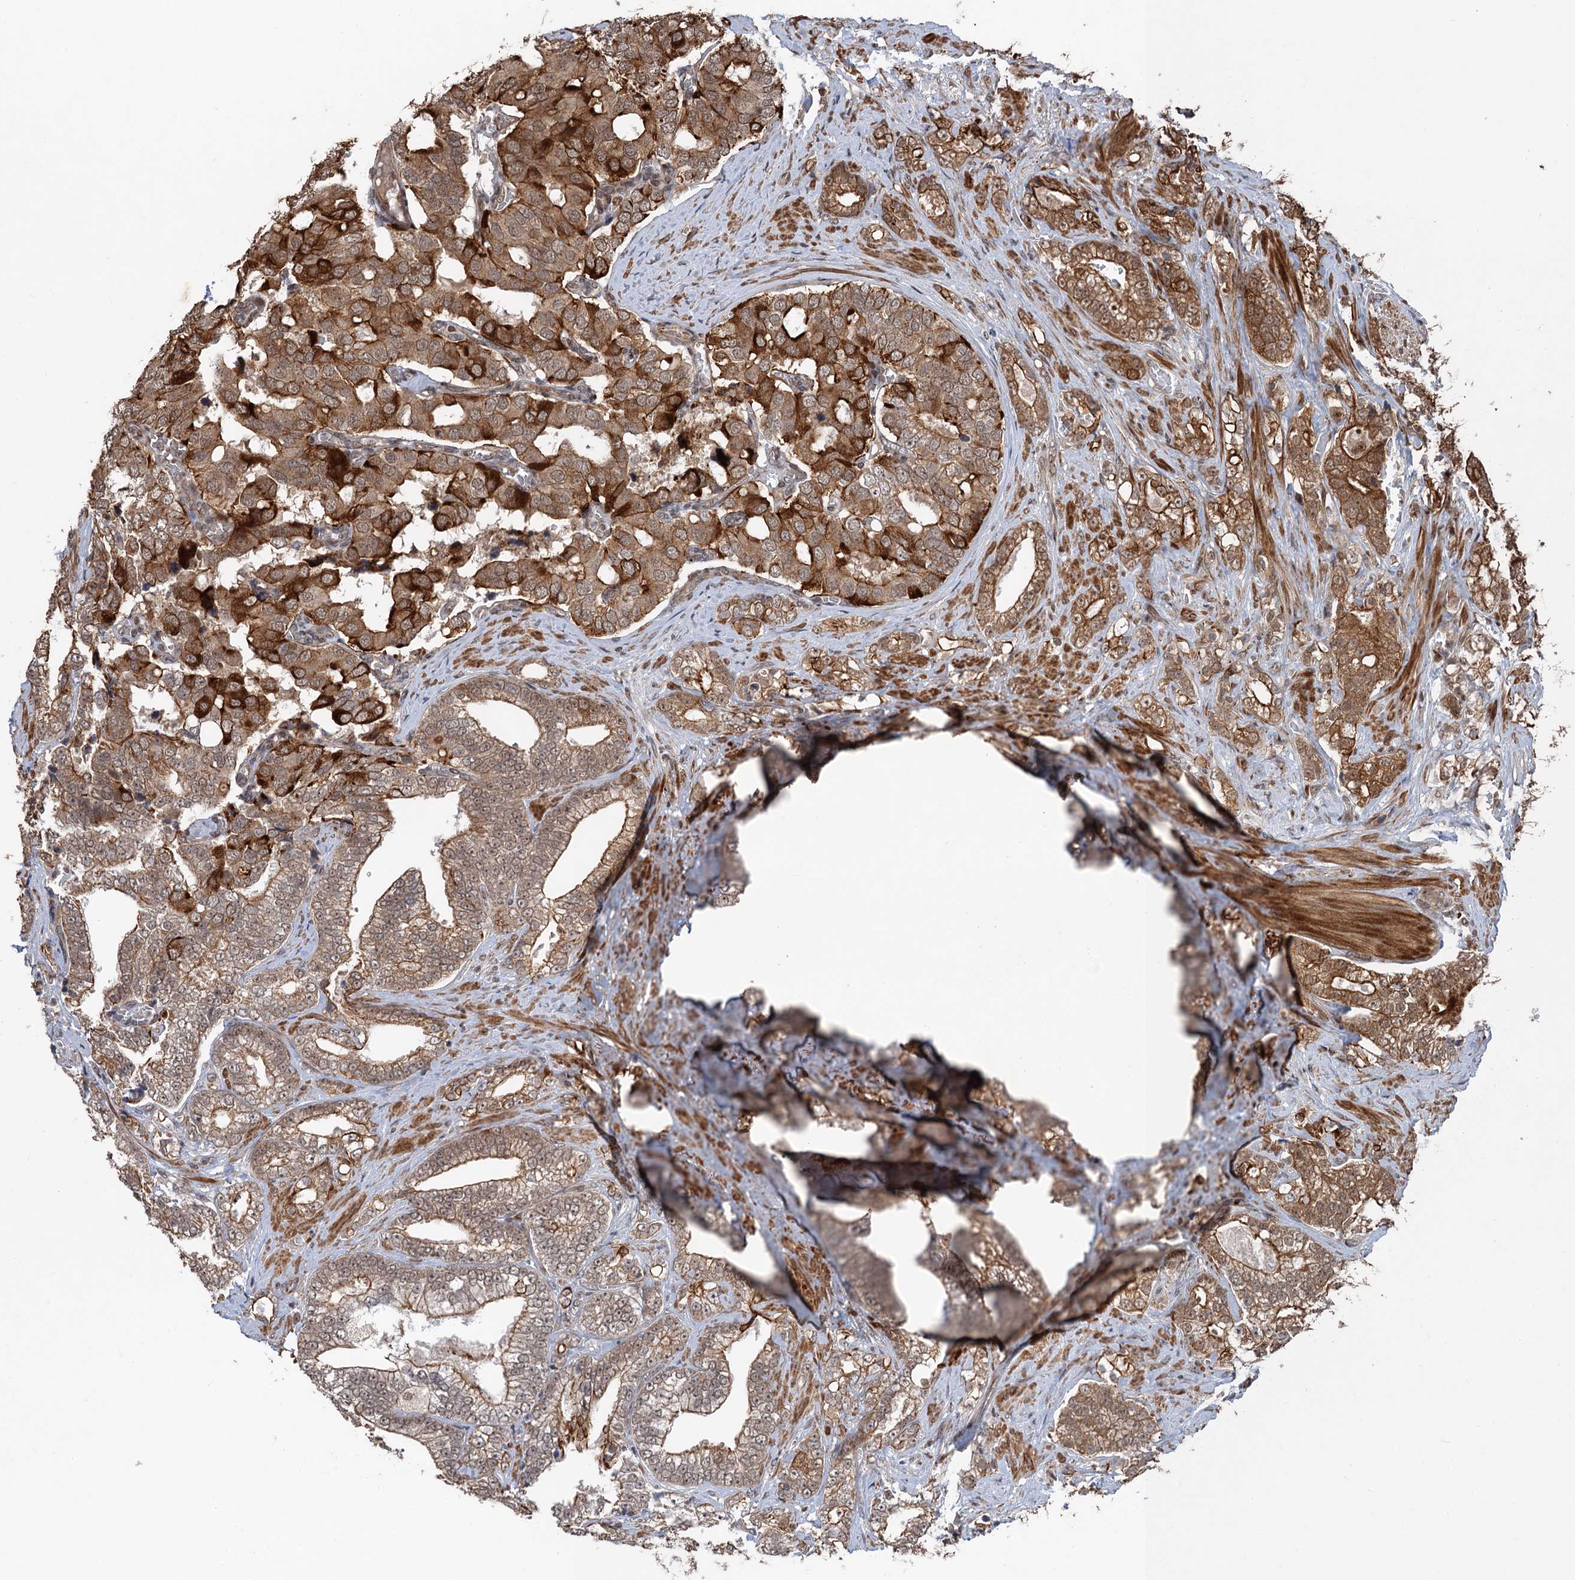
{"staining": {"intensity": "moderate", "quantity": ">75%", "location": "cytoplasmic/membranous"}, "tissue": "prostate cancer", "cell_type": "Tumor cells", "image_type": "cancer", "snomed": [{"axis": "morphology", "description": "Adenocarcinoma, High grade"}, {"axis": "topography", "description": "Prostate and seminal vesicle, NOS"}], "caption": "IHC staining of prostate cancer (high-grade adenocarcinoma), which demonstrates medium levels of moderate cytoplasmic/membranous positivity in about >75% of tumor cells indicating moderate cytoplasmic/membranous protein staining. The staining was performed using DAB (brown) for protein detection and nuclei were counterstained in hematoxylin (blue).", "gene": "TTC31", "patient": {"sex": "male", "age": 67}}